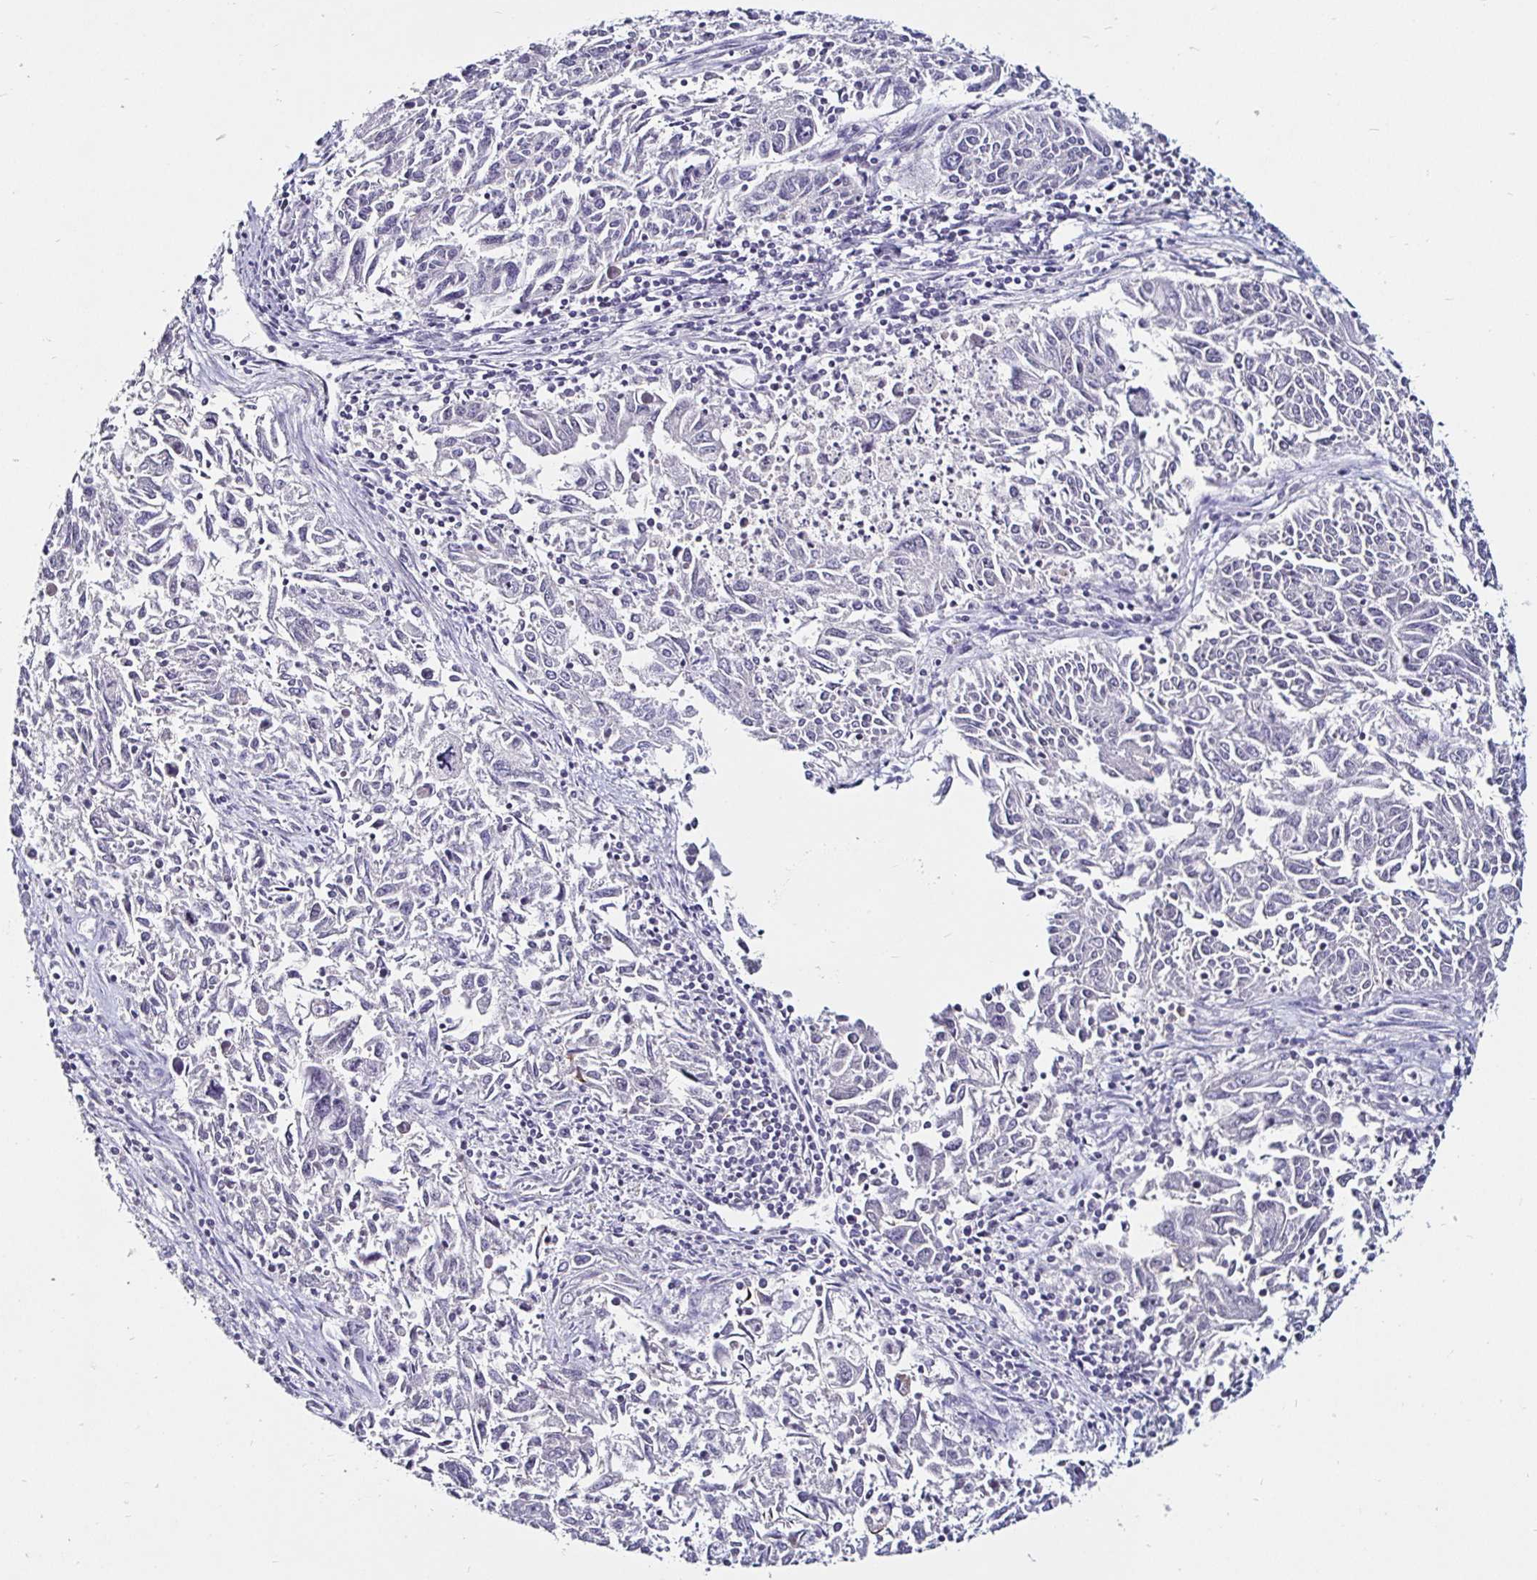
{"staining": {"intensity": "negative", "quantity": "none", "location": "none"}, "tissue": "endometrial cancer", "cell_type": "Tumor cells", "image_type": "cancer", "snomed": [{"axis": "morphology", "description": "Adenocarcinoma, NOS"}, {"axis": "topography", "description": "Endometrium"}], "caption": "High magnification brightfield microscopy of adenocarcinoma (endometrial) stained with DAB (3,3'-diaminobenzidine) (brown) and counterstained with hematoxylin (blue): tumor cells show no significant expression.", "gene": "FAIM2", "patient": {"sex": "female", "age": 42}}